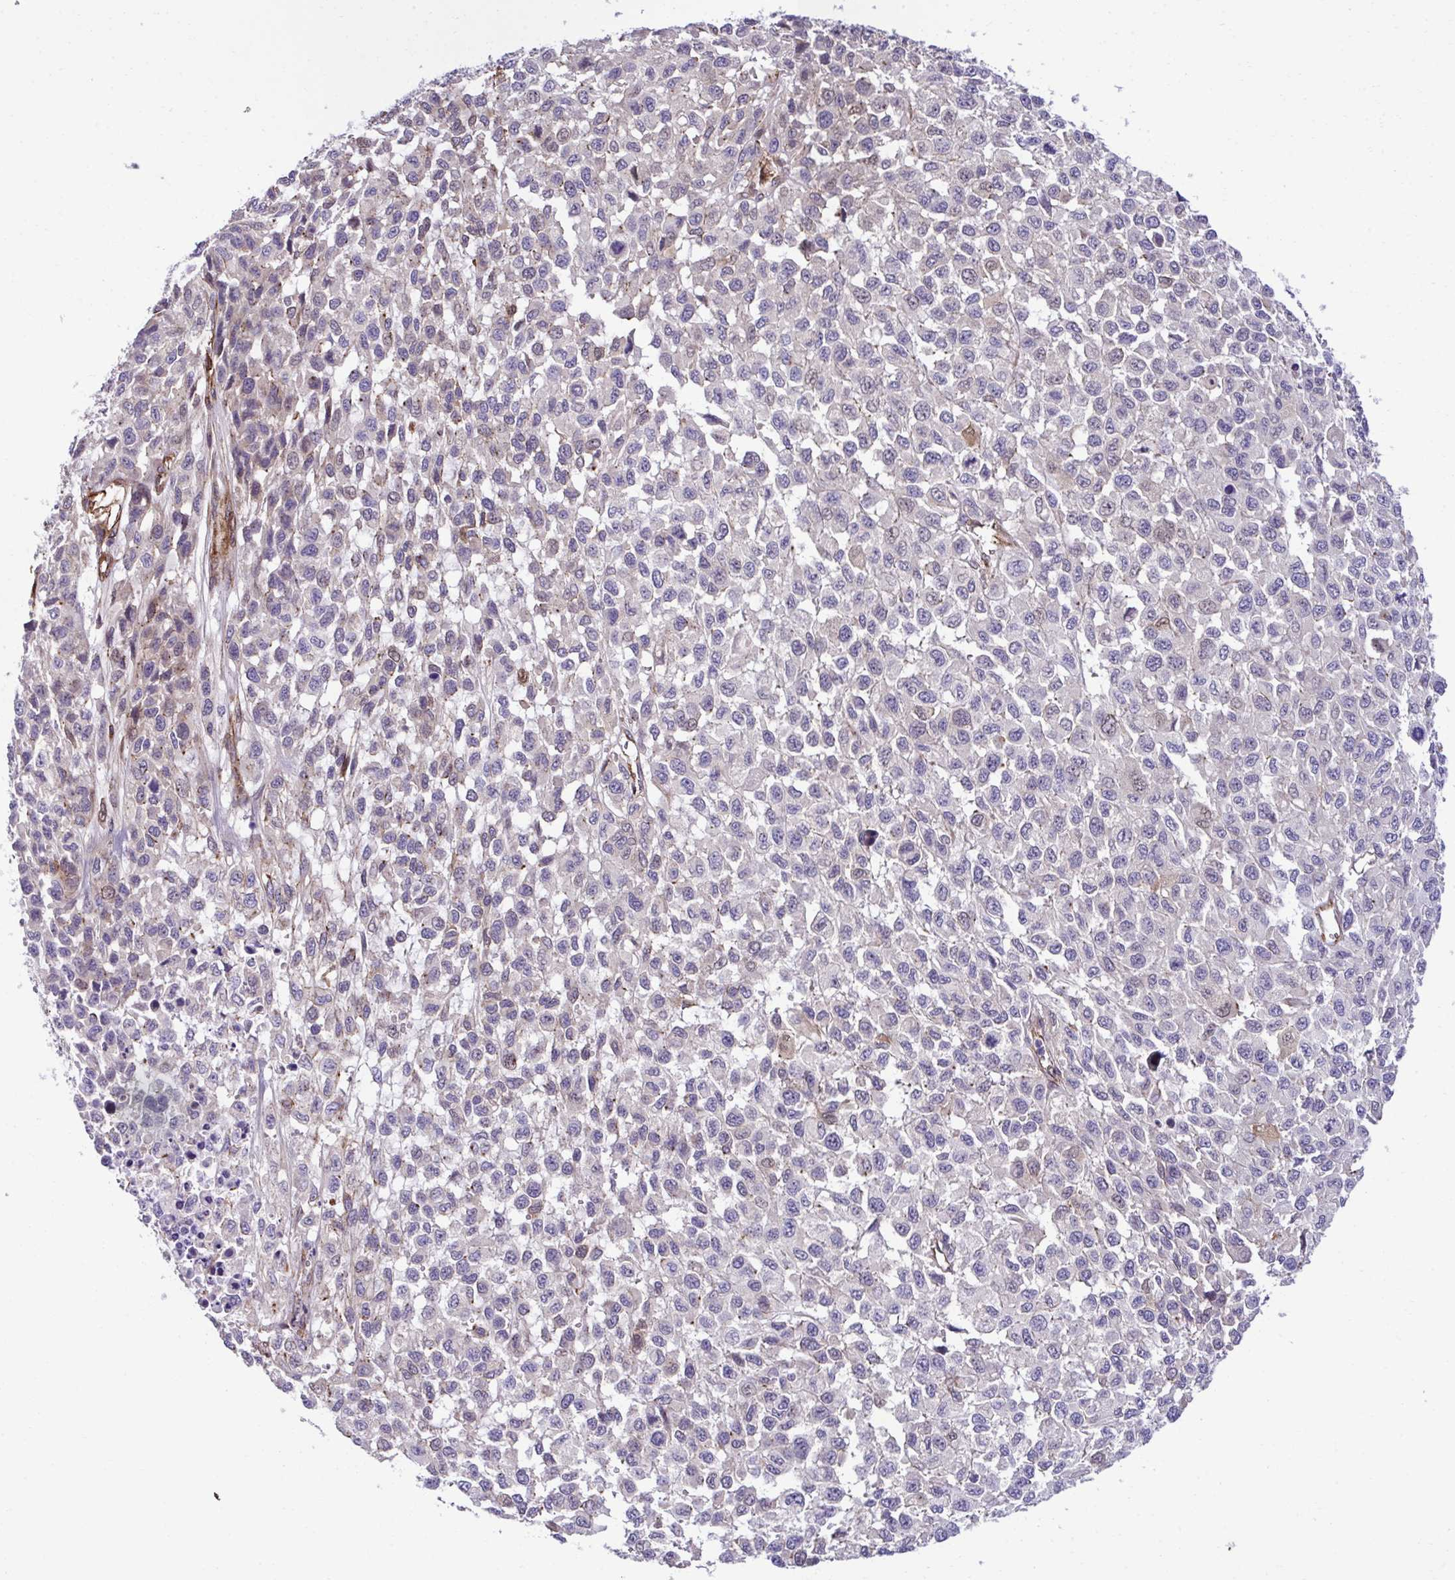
{"staining": {"intensity": "weak", "quantity": "<25%", "location": "nuclear"}, "tissue": "melanoma", "cell_type": "Tumor cells", "image_type": "cancer", "snomed": [{"axis": "morphology", "description": "Malignant melanoma, NOS"}, {"axis": "topography", "description": "Skin"}], "caption": "IHC image of human malignant melanoma stained for a protein (brown), which shows no staining in tumor cells.", "gene": "TRIM52", "patient": {"sex": "male", "age": 62}}